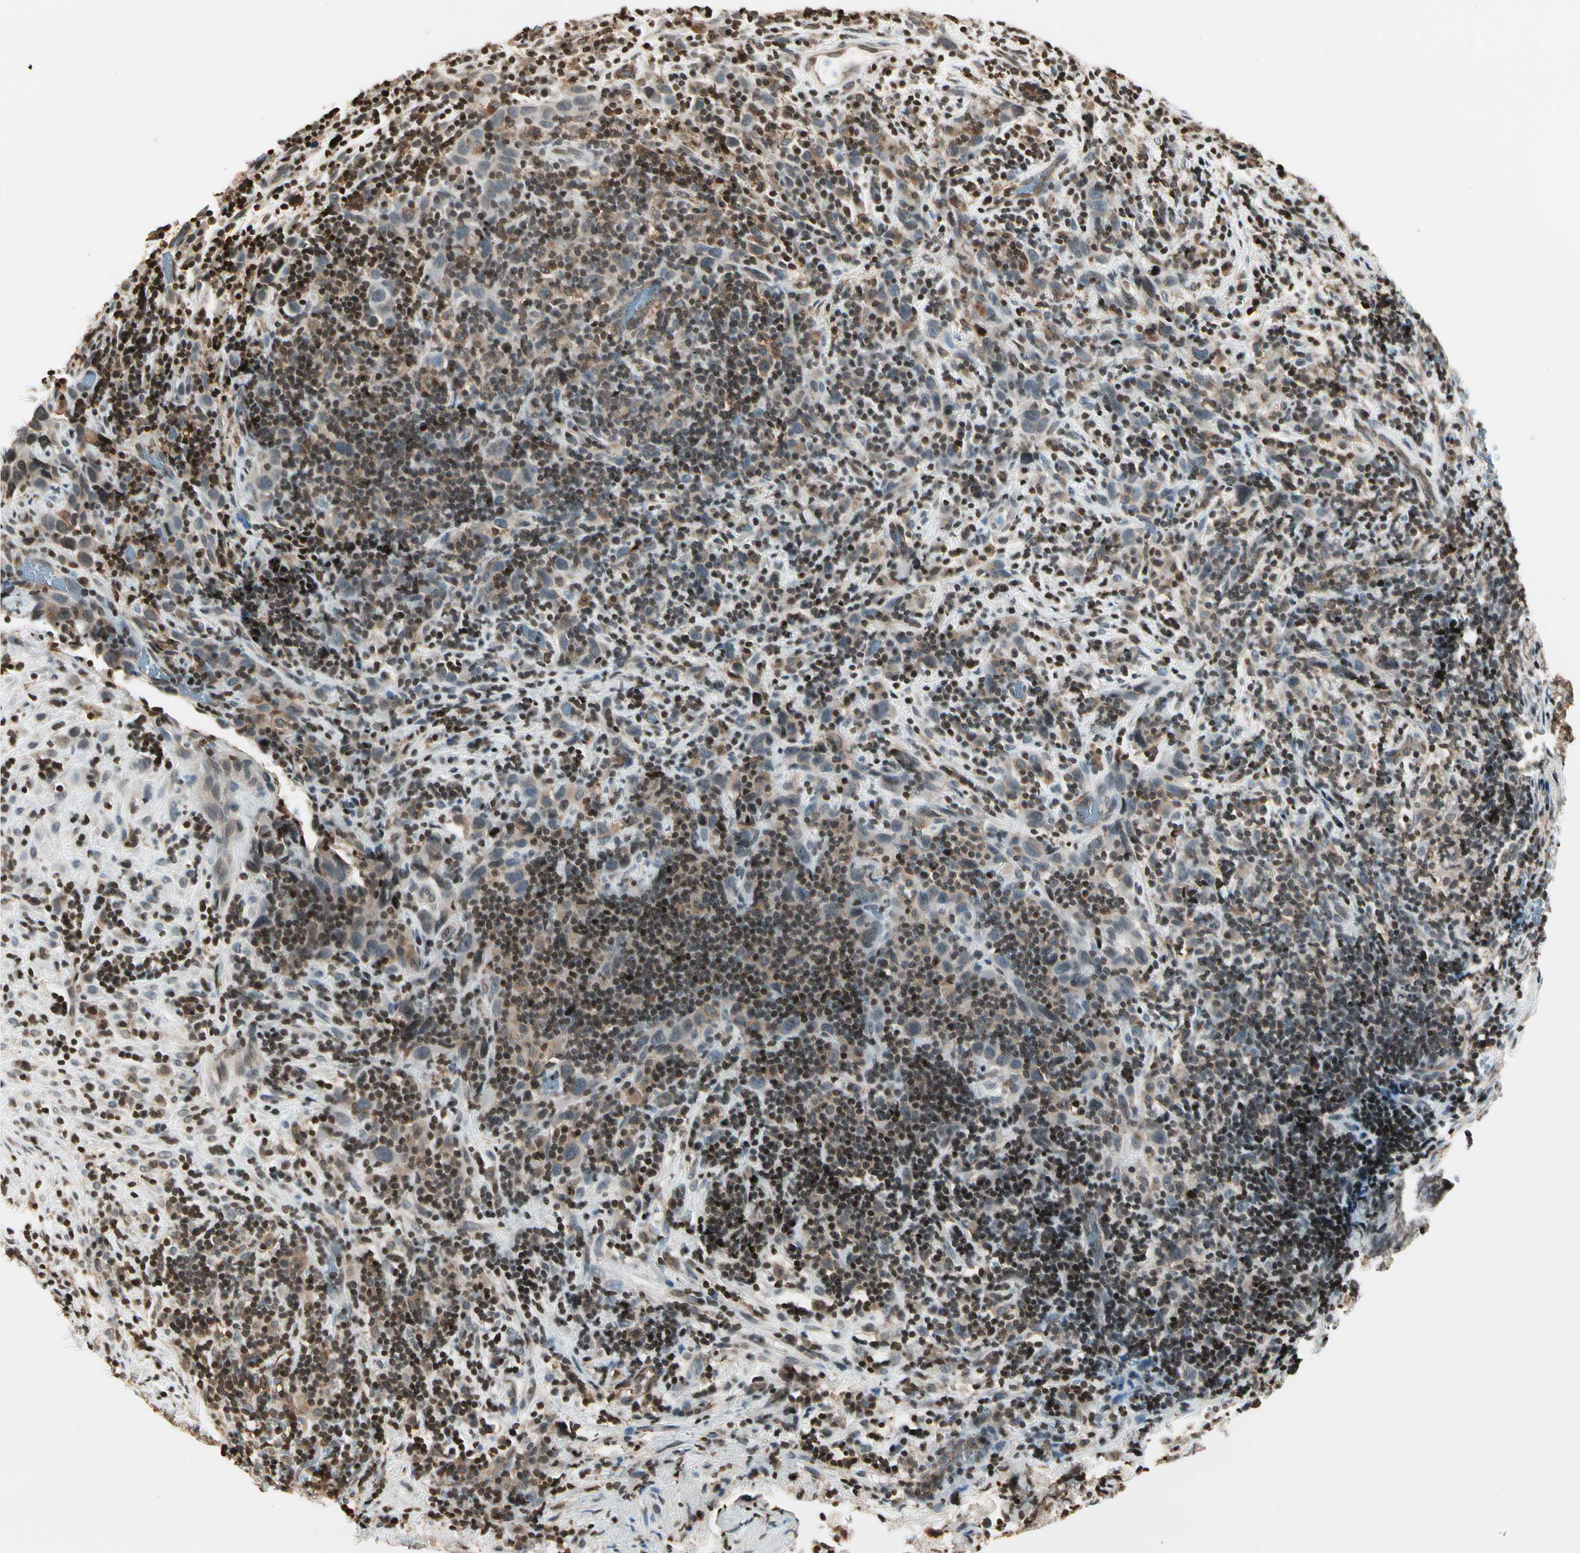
{"staining": {"intensity": "weak", "quantity": "25%-75%", "location": "cytoplasmic/membranous"}, "tissue": "urothelial cancer", "cell_type": "Tumor cells", "image_type": "cancer", "snomed": [{"axis": "morphology", "description": "Urothelial carcinoma, High grade"}, {"axis": "topography", "description": "Urinary bladder"}], "caption": "A histopathology image showing weak cytoplasmic/membranous expression in approximately 25%-75% of tumor cells in urothelial cancer, as visualized by brown immunohistochemical staining.", "gene": "FER", "patient": {"sex": "male", "age": 61}}